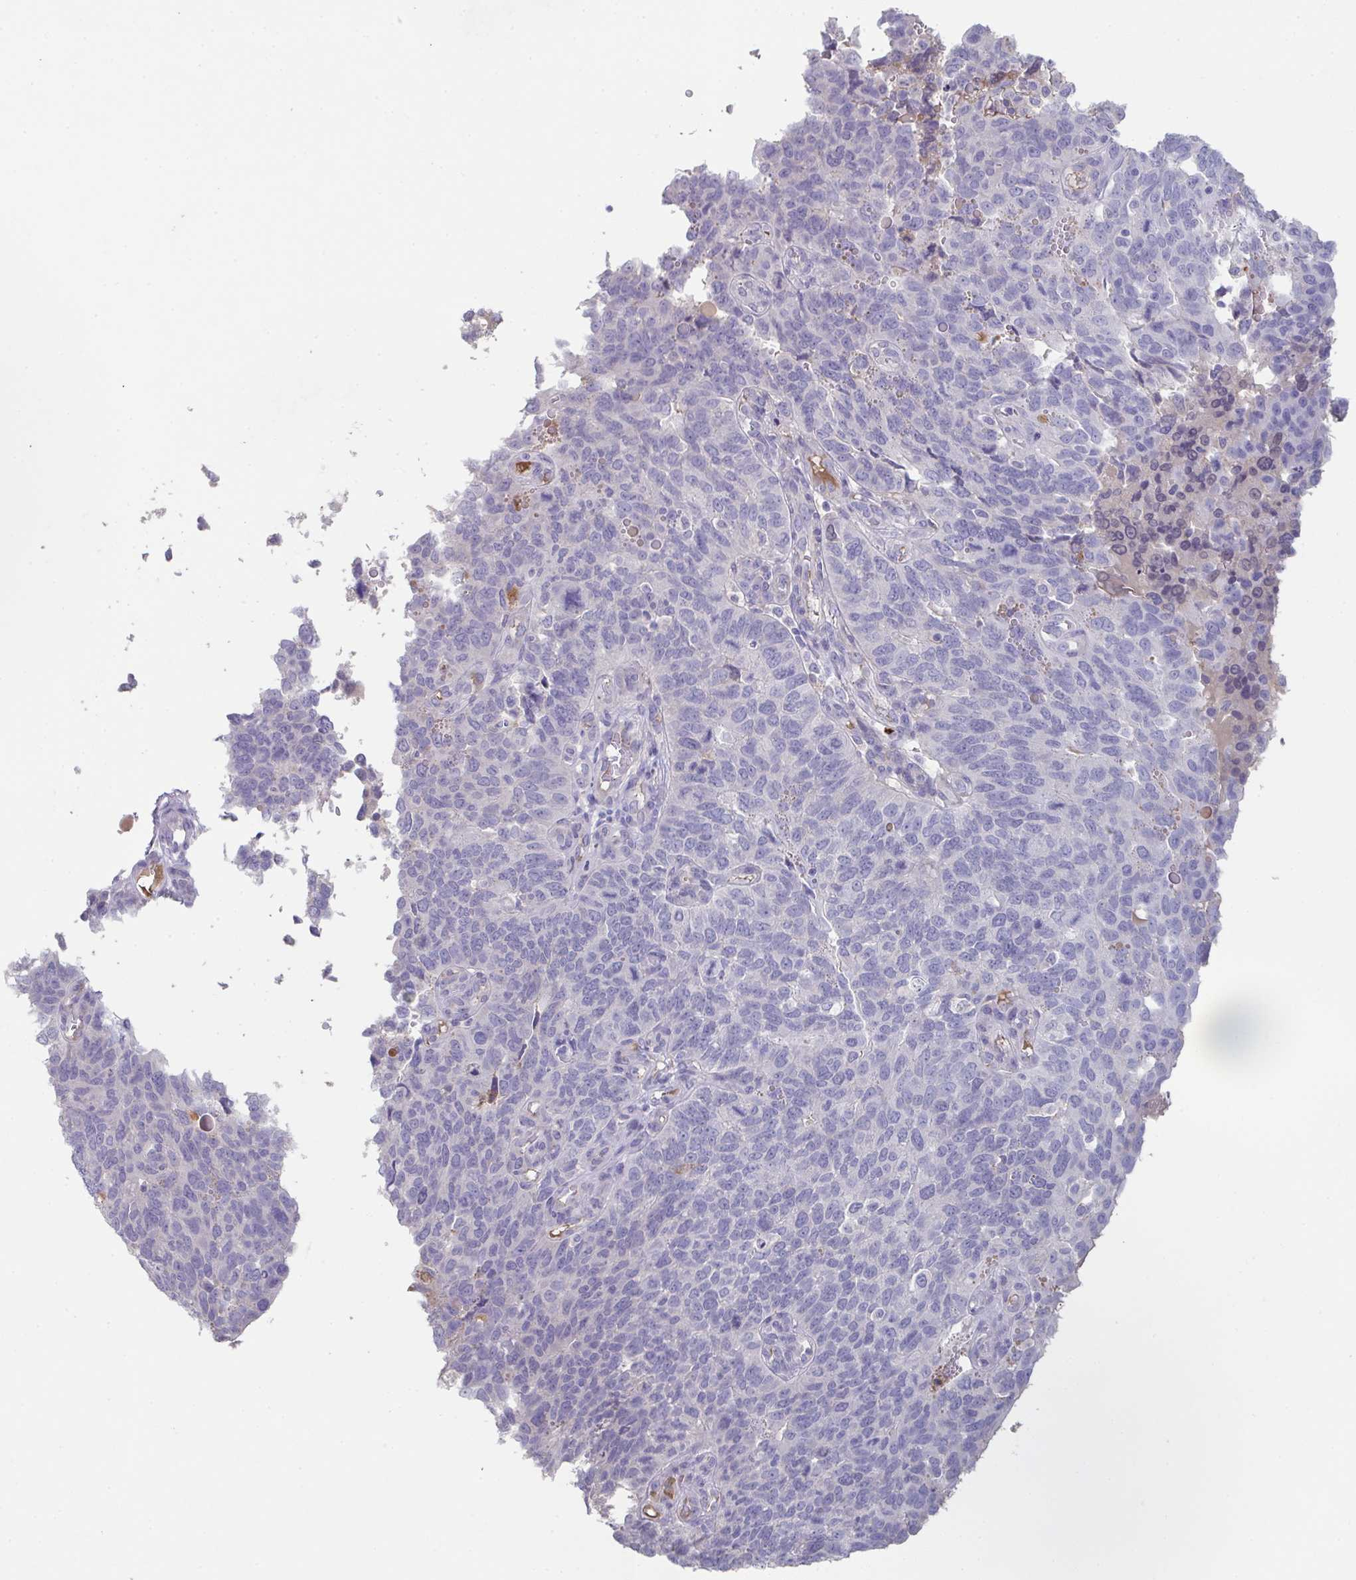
{"staining": {"intensity": "negative", "quantity": "none", "location": "none"}, "tissue": "endometrial cancer", "cell_type": "Tumor cells", "image_type": "cancer", "snomed": [{"axis": "morphology", "description": "Adenocarcinoma, NOS"}, {"axis": "topography", "description": "Endometrium"}], "caption": "Immunohistochemical staining of adenocarcinoma (endometrial) displays no significant staining in tumor cells.", "gene": "ADAM21", "patient": {"sex": "female", "age": 66}}